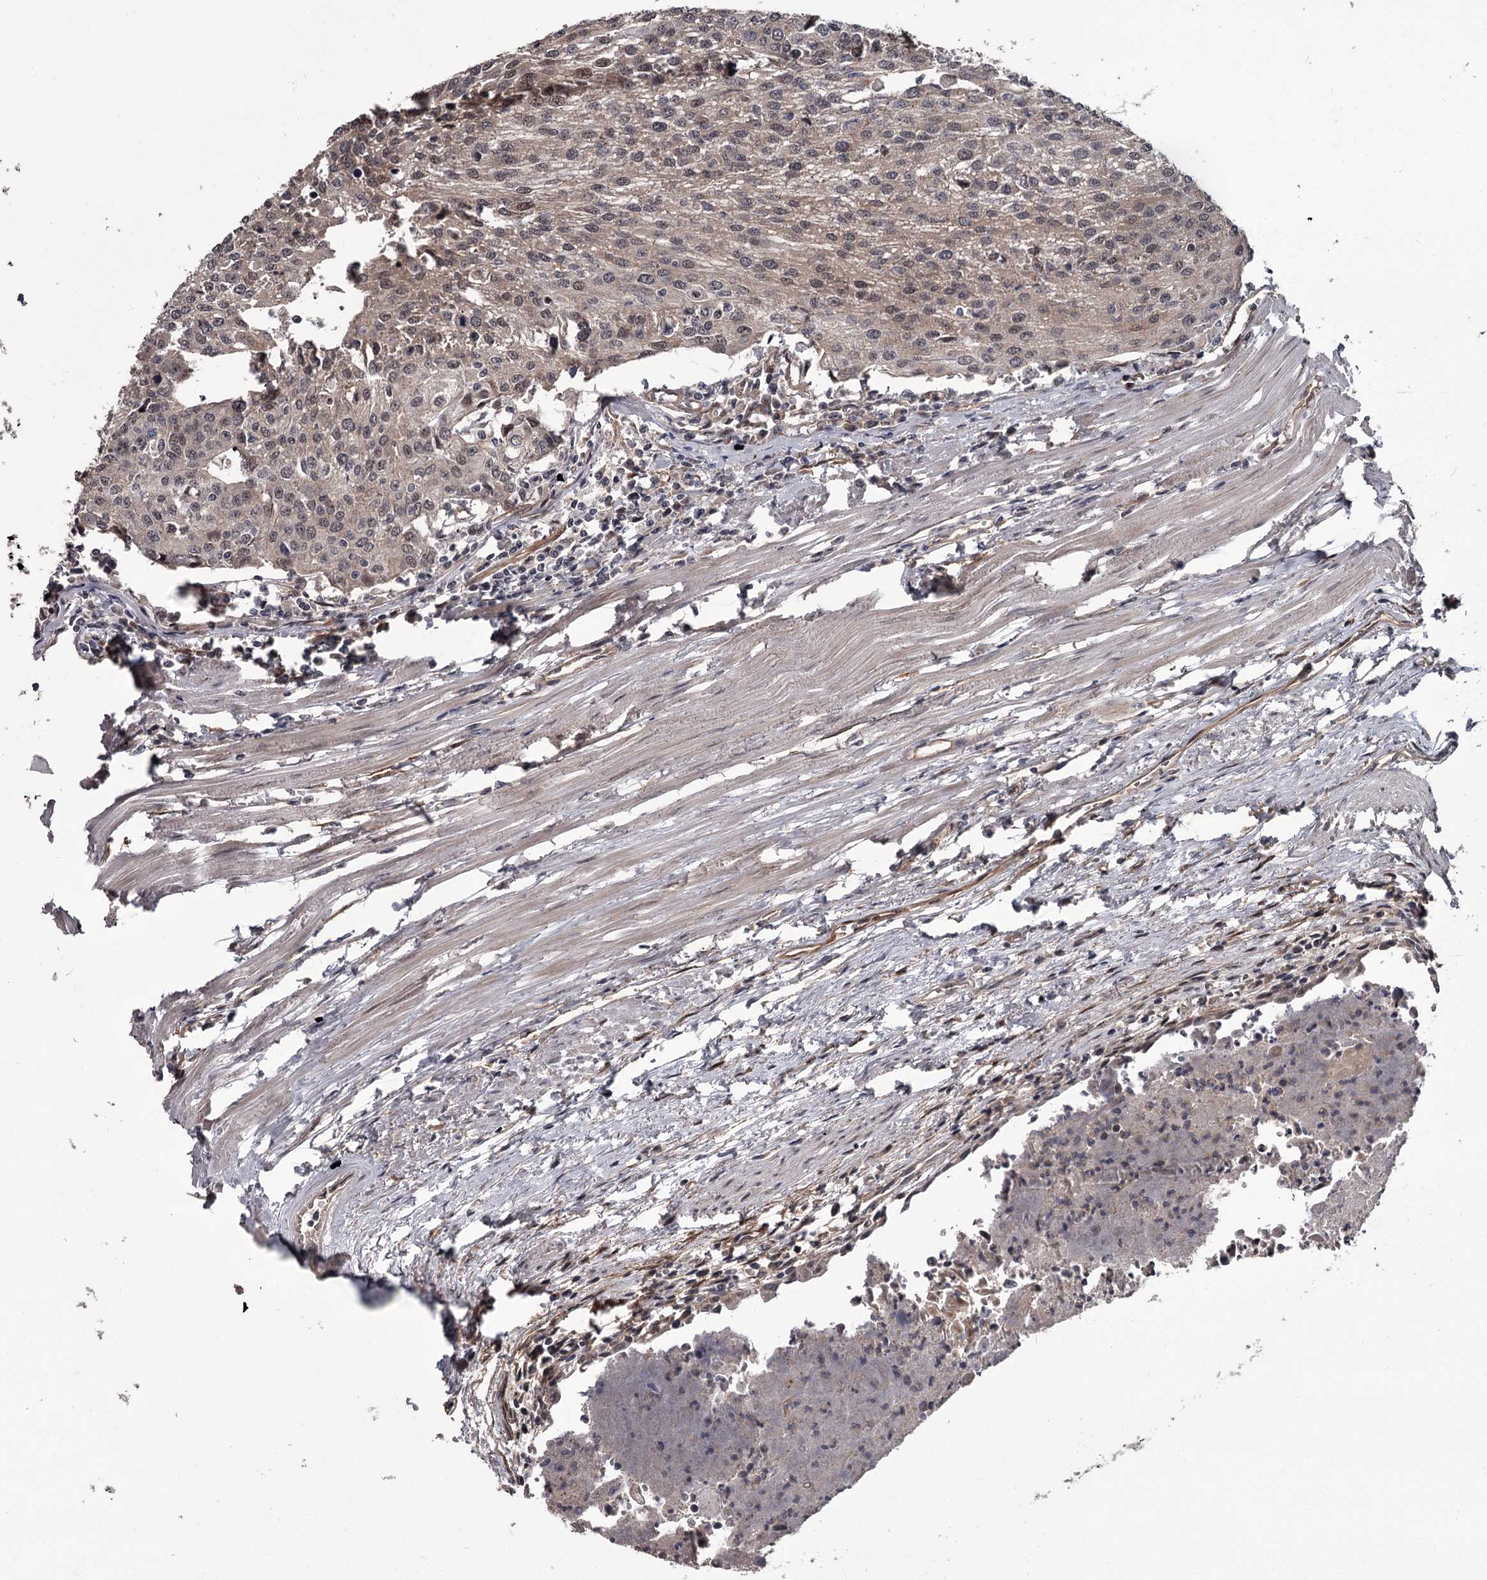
{"staining": {"intensity": "weak", "quantity": ">75%", "location": "nuclear"}, "tissue": "urothelial cancer", "cell_type": "Tumor cells", "image_type": "cancer", "snomed": [{"axis": "morphology", "description": "Urothelial carcinoma, High grade"}, {"axis": "topography", "description": "Urinary bladder"}], "caption": "This is a histology image of IHC staining of urothelial cancer, which shows weak positivity in the nuclear of tumor cells.", "gene": "CDC42EP2", "patient": {"sex": "female", "age": 85}}